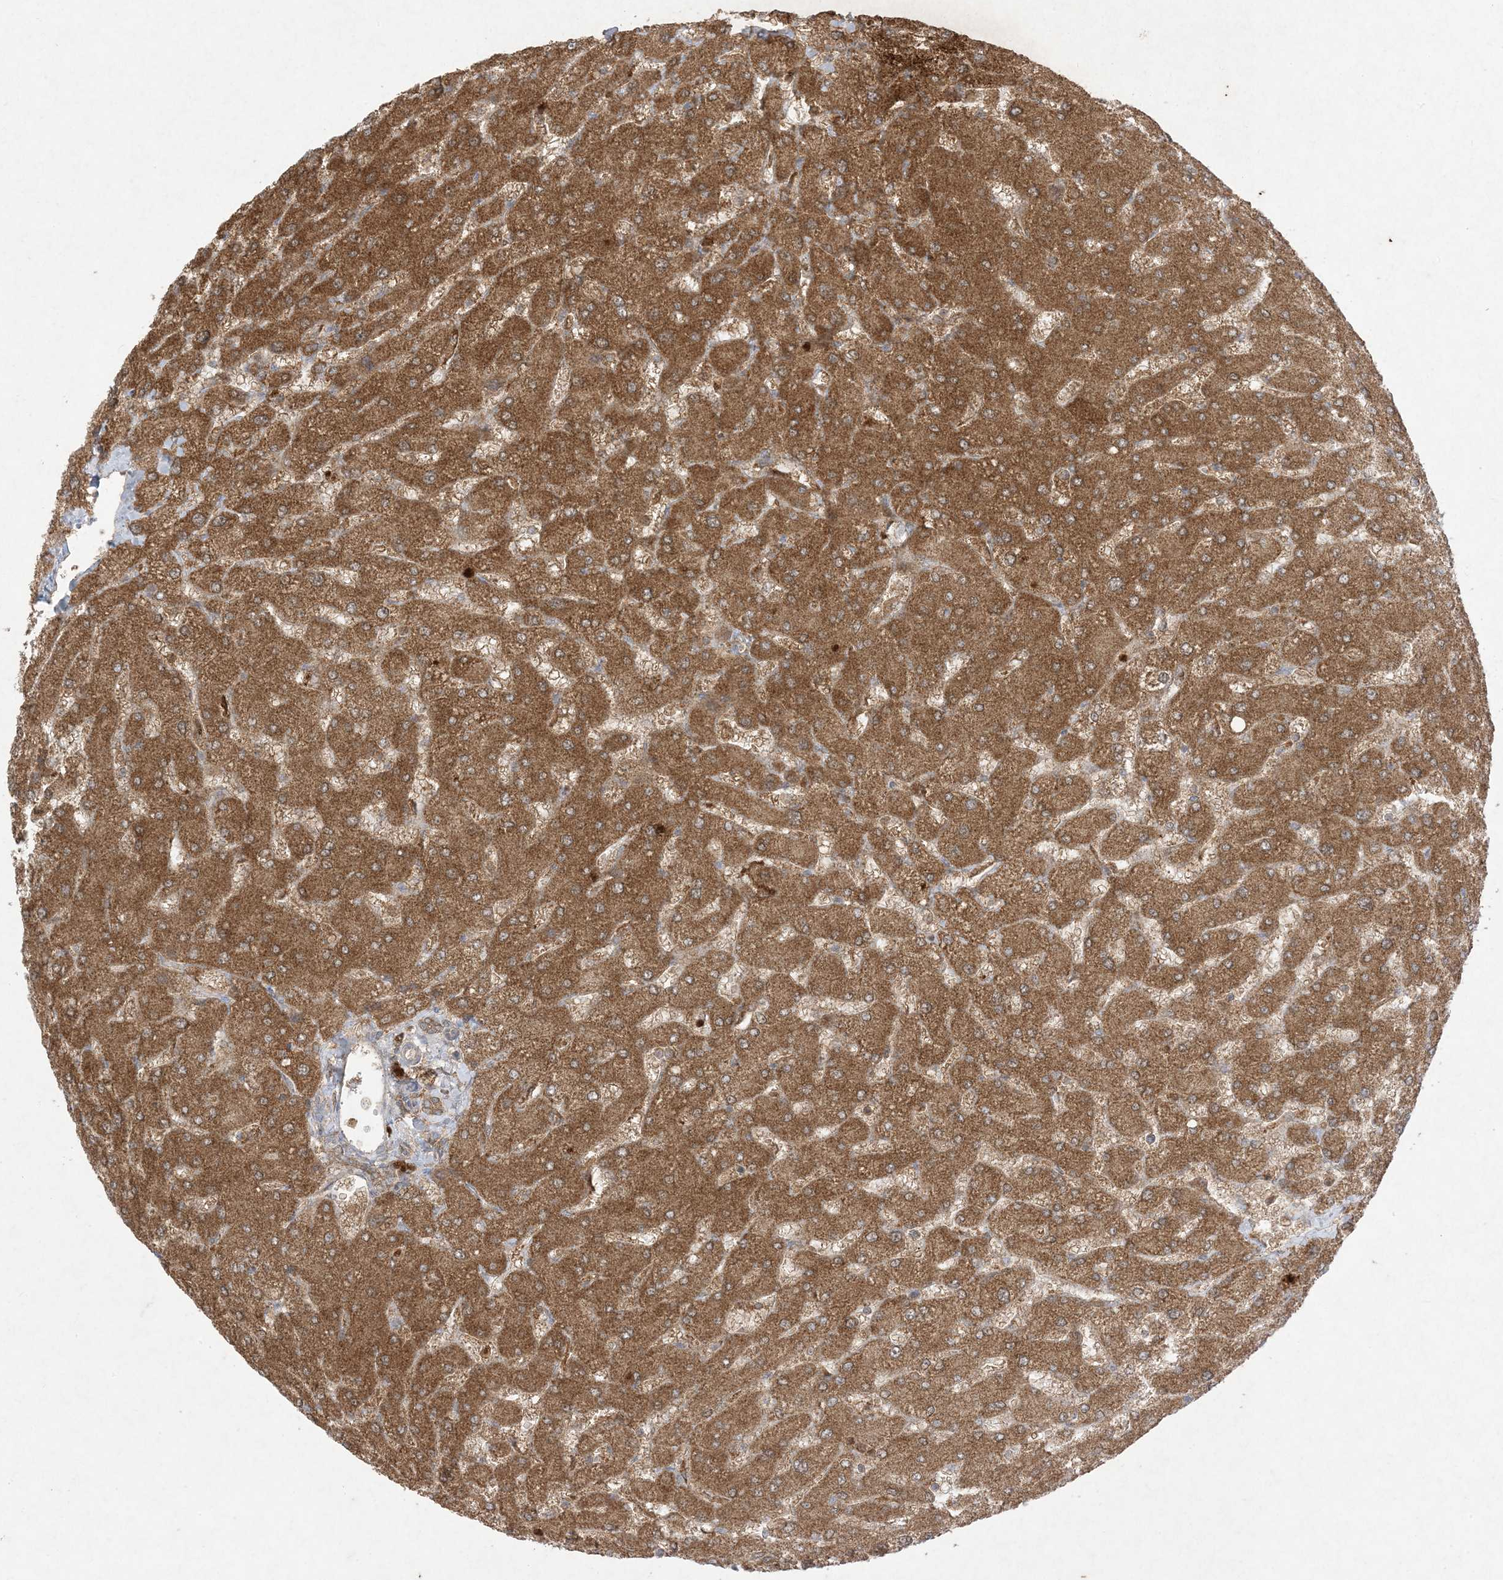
{"staining": {"intensity": "moderate", "quantity": ">75%", "location": "cytoplasmic/membranous"}, "tissue": "liver", "cell_type": "Cholangiocytes", "image_type": "normal", "snomed": [{"axis": "morphology", "description": "Normal tissue, NOS"}, {"axis": "topography", "description": "Liver"}], "caption": "Moderate cytoplasmic/membranous protein positivity is identified in approximately >75% of cholangiocytes in liver.", "gene": "UBE2C", "patient": {"sex": "male", "age": 55}}